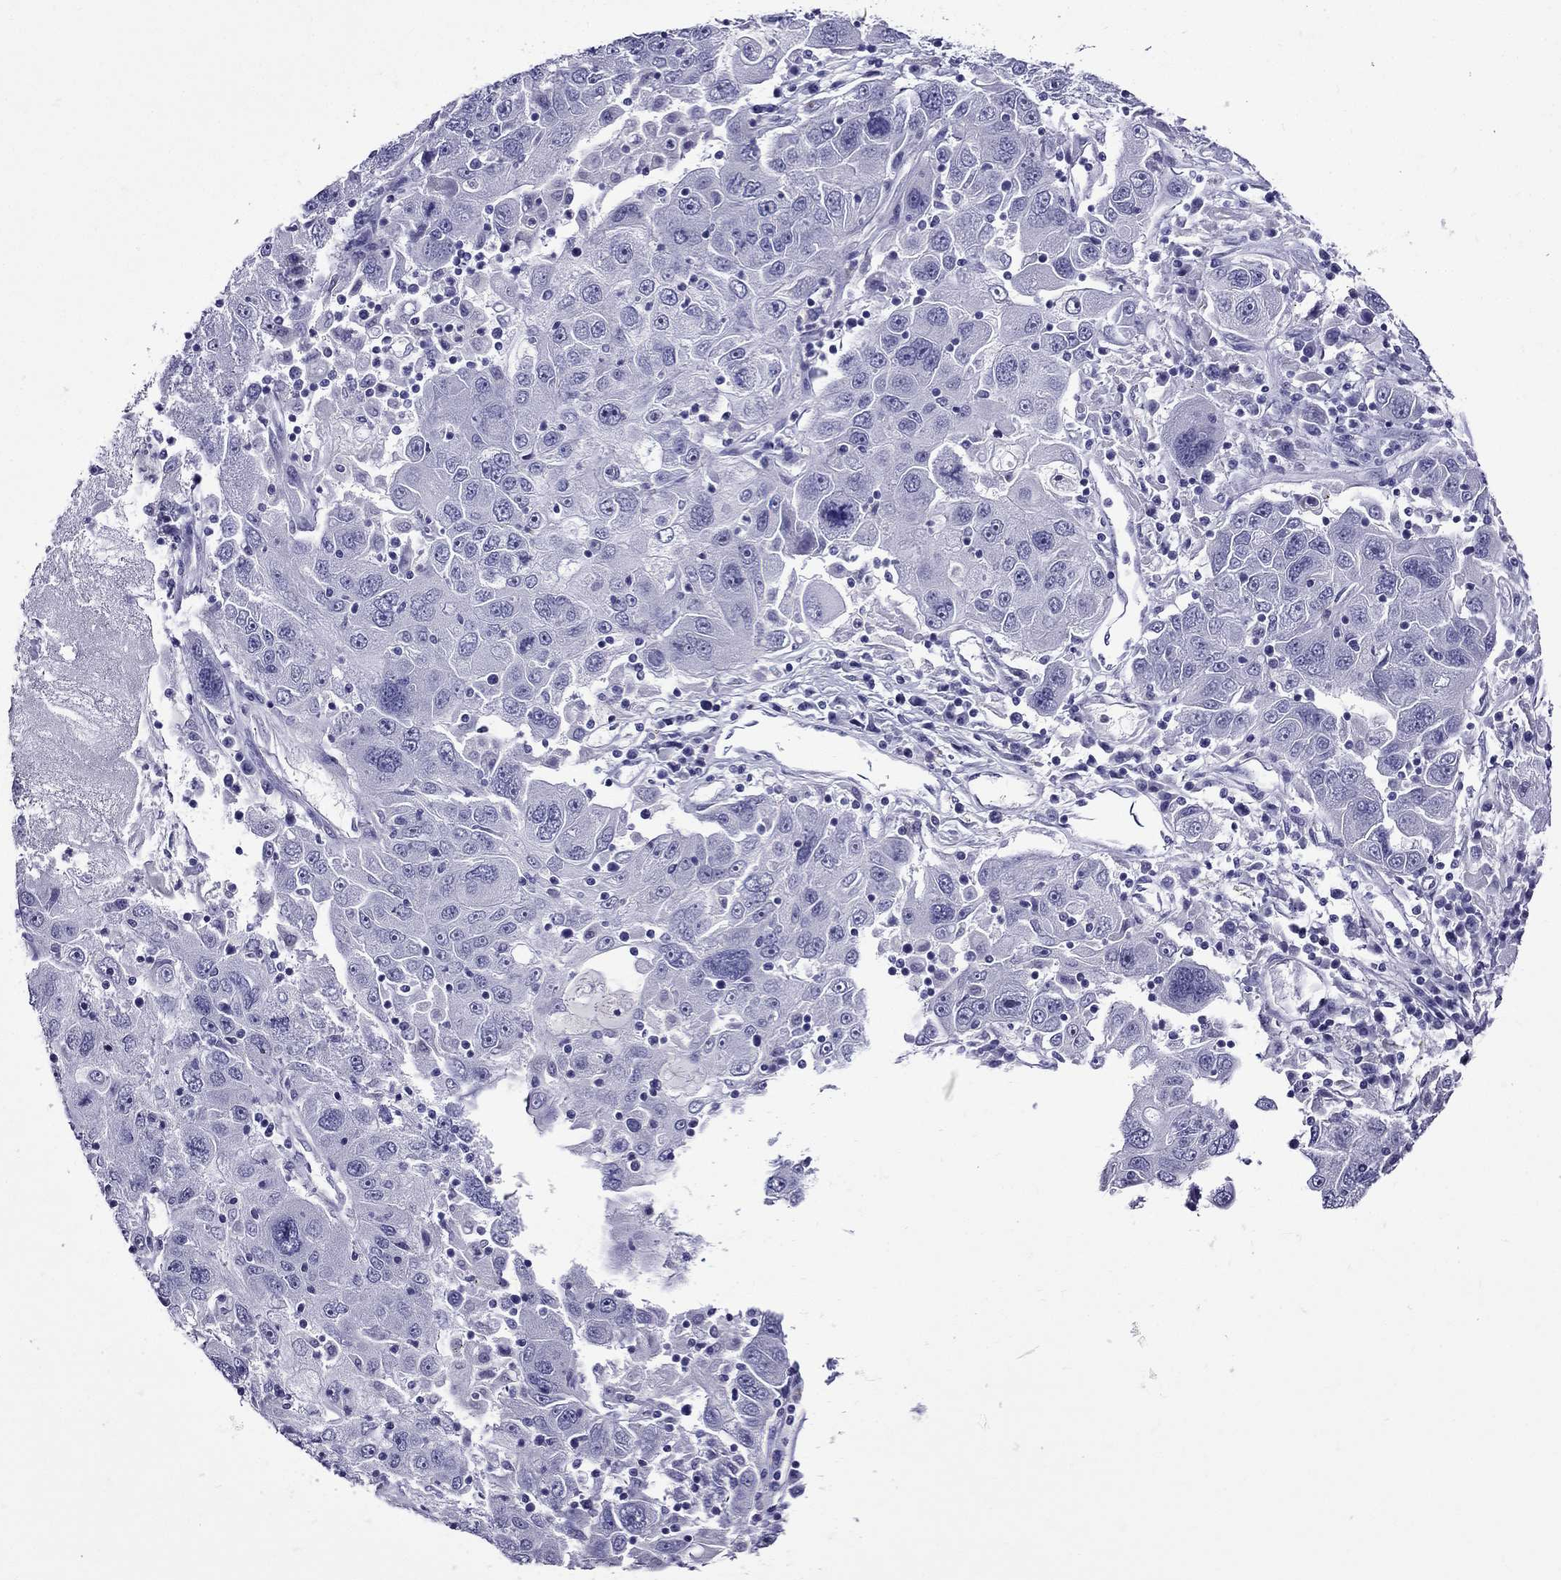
{"staining": {"intensity": "negative", "quantity": "none", "location": "none"}, "tissue": "stomach cancer", "cell_type": "Tumor cells", "image_type": "cancer", "snomed": [{"axis": "morphology", "description": "Adenocarcinoma, NOS"}, {"axis": "topography", "description": "Stomach"}], "caption": "This is an immunohistochemistry (IHC) image of stomach cancer. There is no staining in tumor cells.", "gene": "ERC2", "patient": {"sex": "male", "age": 56}}